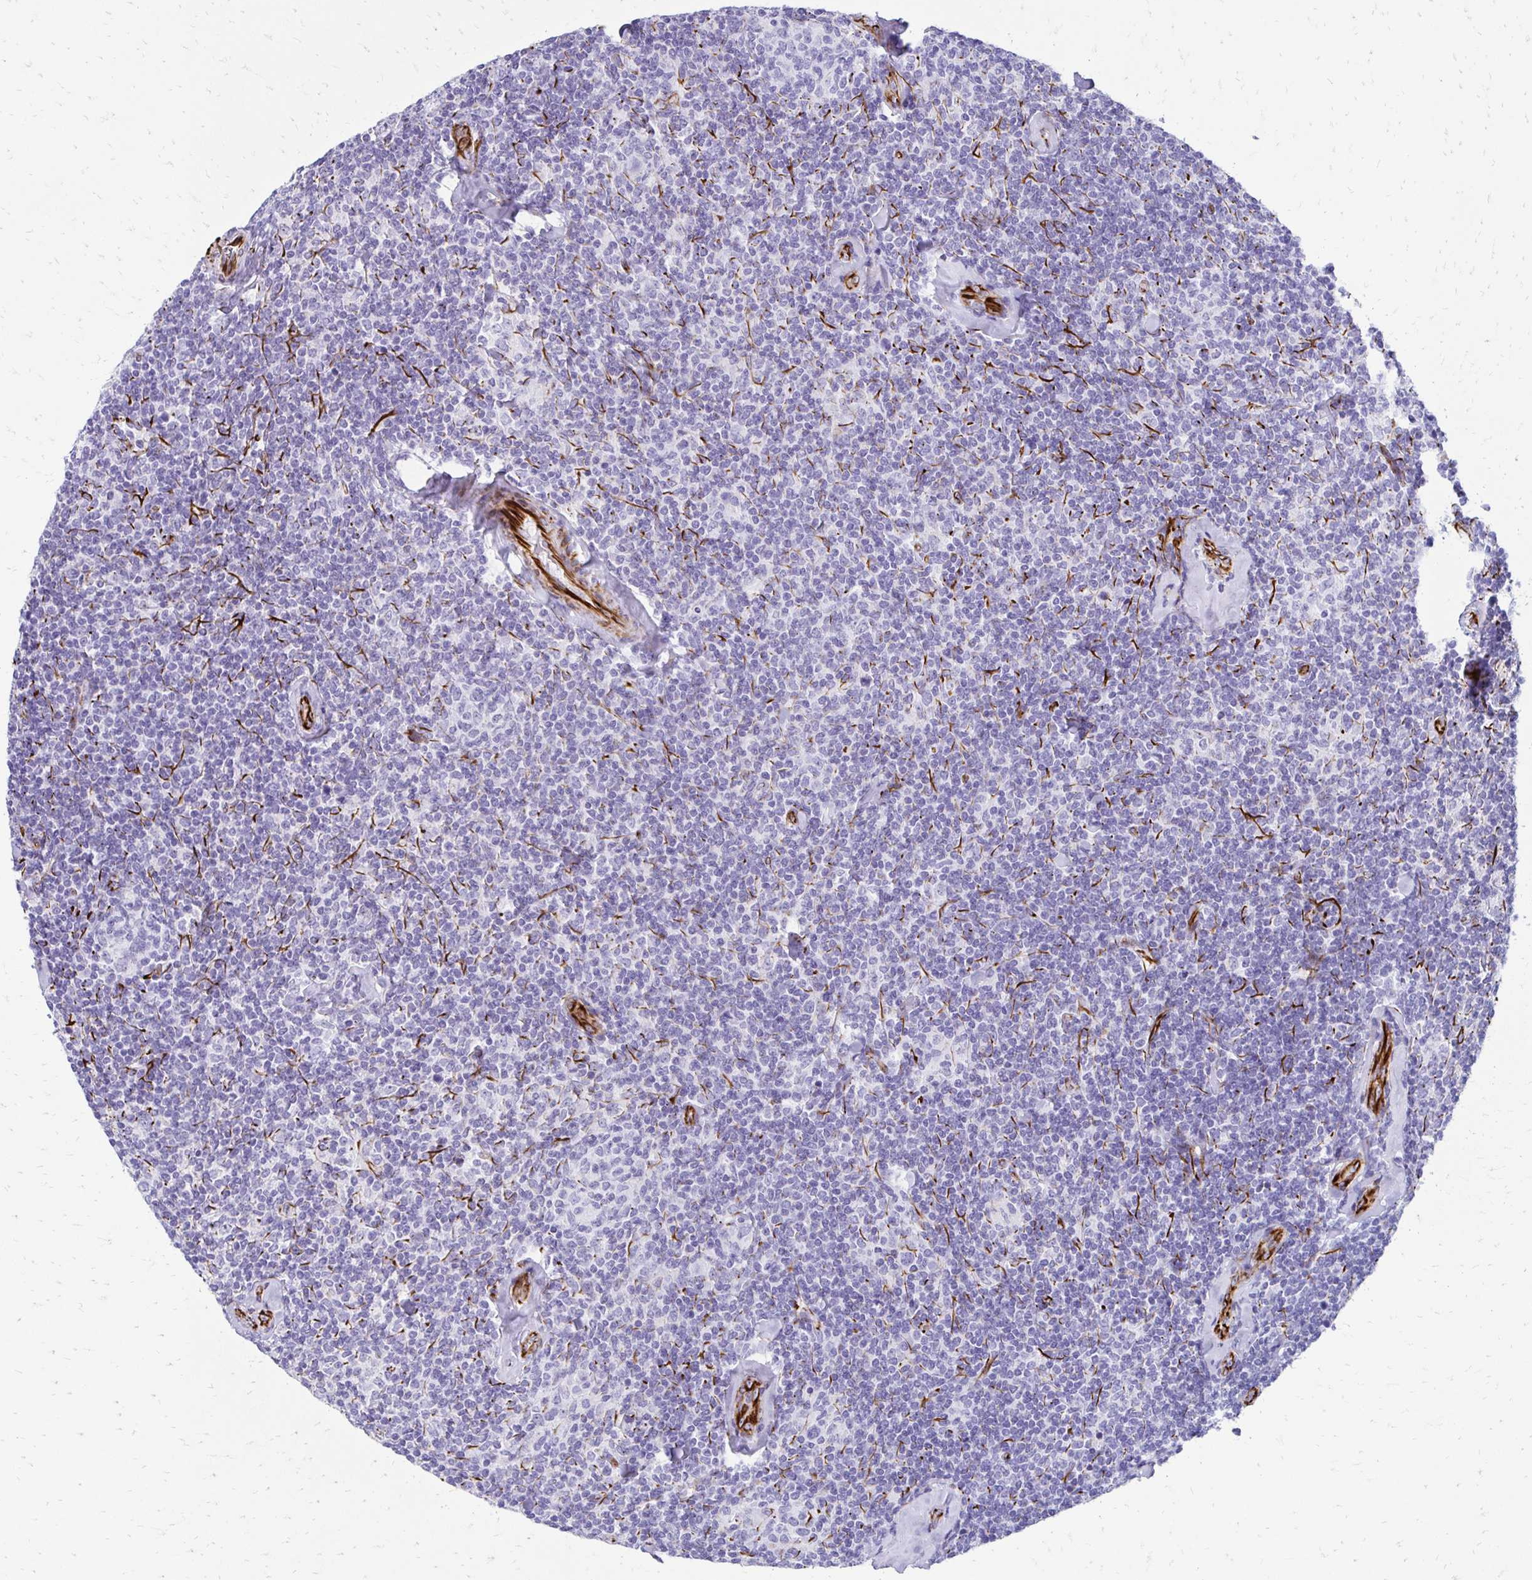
{"staining": {"intensity": "negative", "quantity": "none", "location": "none"}, "tissue": "lymphoma", "cell_type": "Tumor cells", "image_type": "cancer", "snomed": [{"axis": "morphology", "description": "Malignant lymphoma, non-Hodgkin's type, Low grade"}, {"axis": "topography", "description": "Lymph node"}], "caption": "This is an immunohistochemistry (IHC) micrograph of human lymphoma. There is no positivity in tumor cells.", "gene": "TMEM54", "patient": {"sex": "female", "age": 56}}